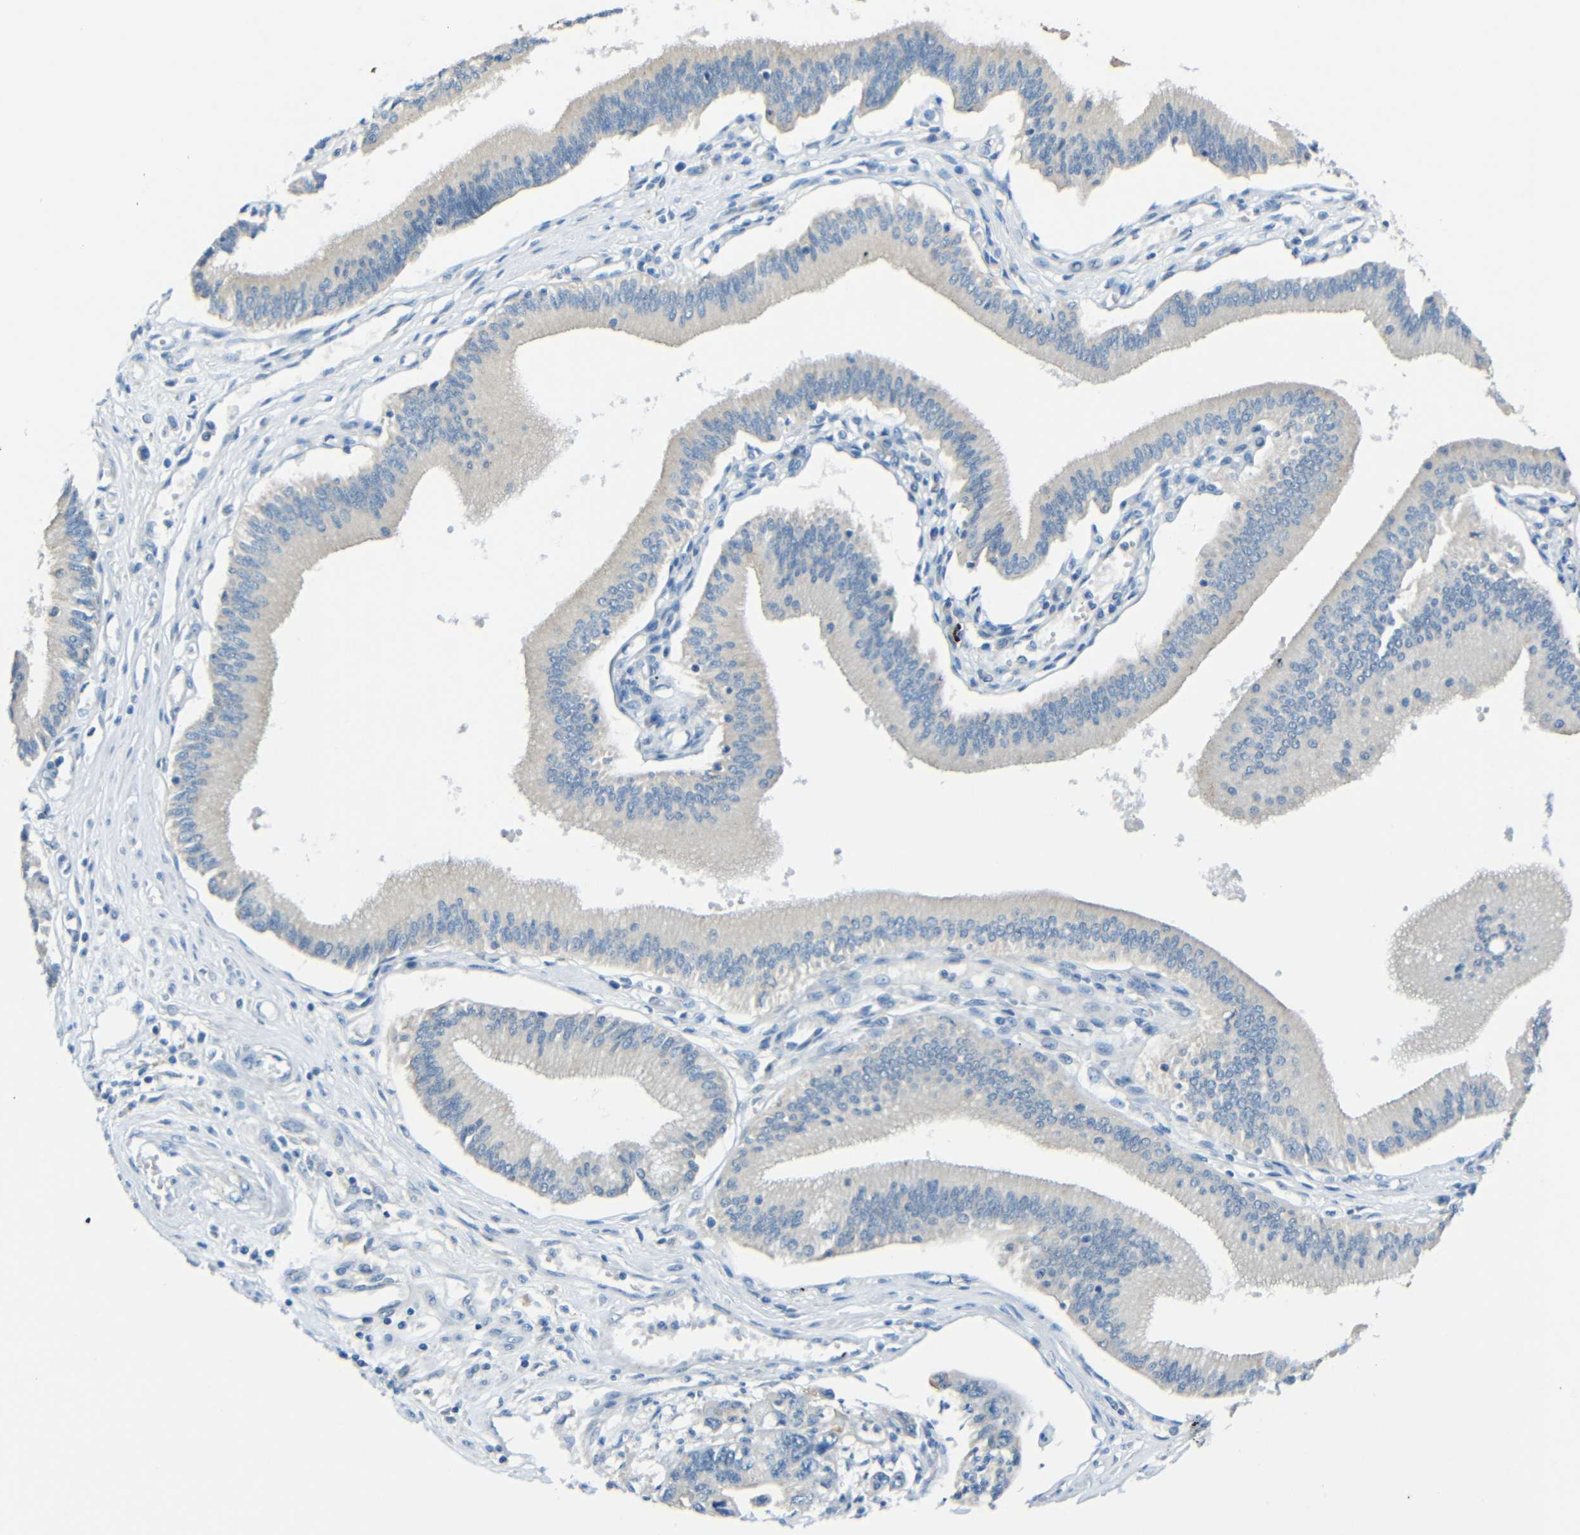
{"staining": {"intensity": "weak", "quantity": "<25%", "location": "cytoplasmic/membranous"}, "tissue": "pancreatic cancer", "cell_type": "Tumor cells", "image_type": "cancer", "snomed": [{"axis": "morphology", "description": "Adenocarcinoma, NOS"}, {"axis": "topography", "description": "Pancreas"}], "caption": "Protein analysis of pancreatic cancer exhibits no significant staining in tumor cells. (Immunohistochemistry, brightfield microscopy, high magnification).", "gene": "CYP26B1", "patient": {"sex": "male", "age": 56}}